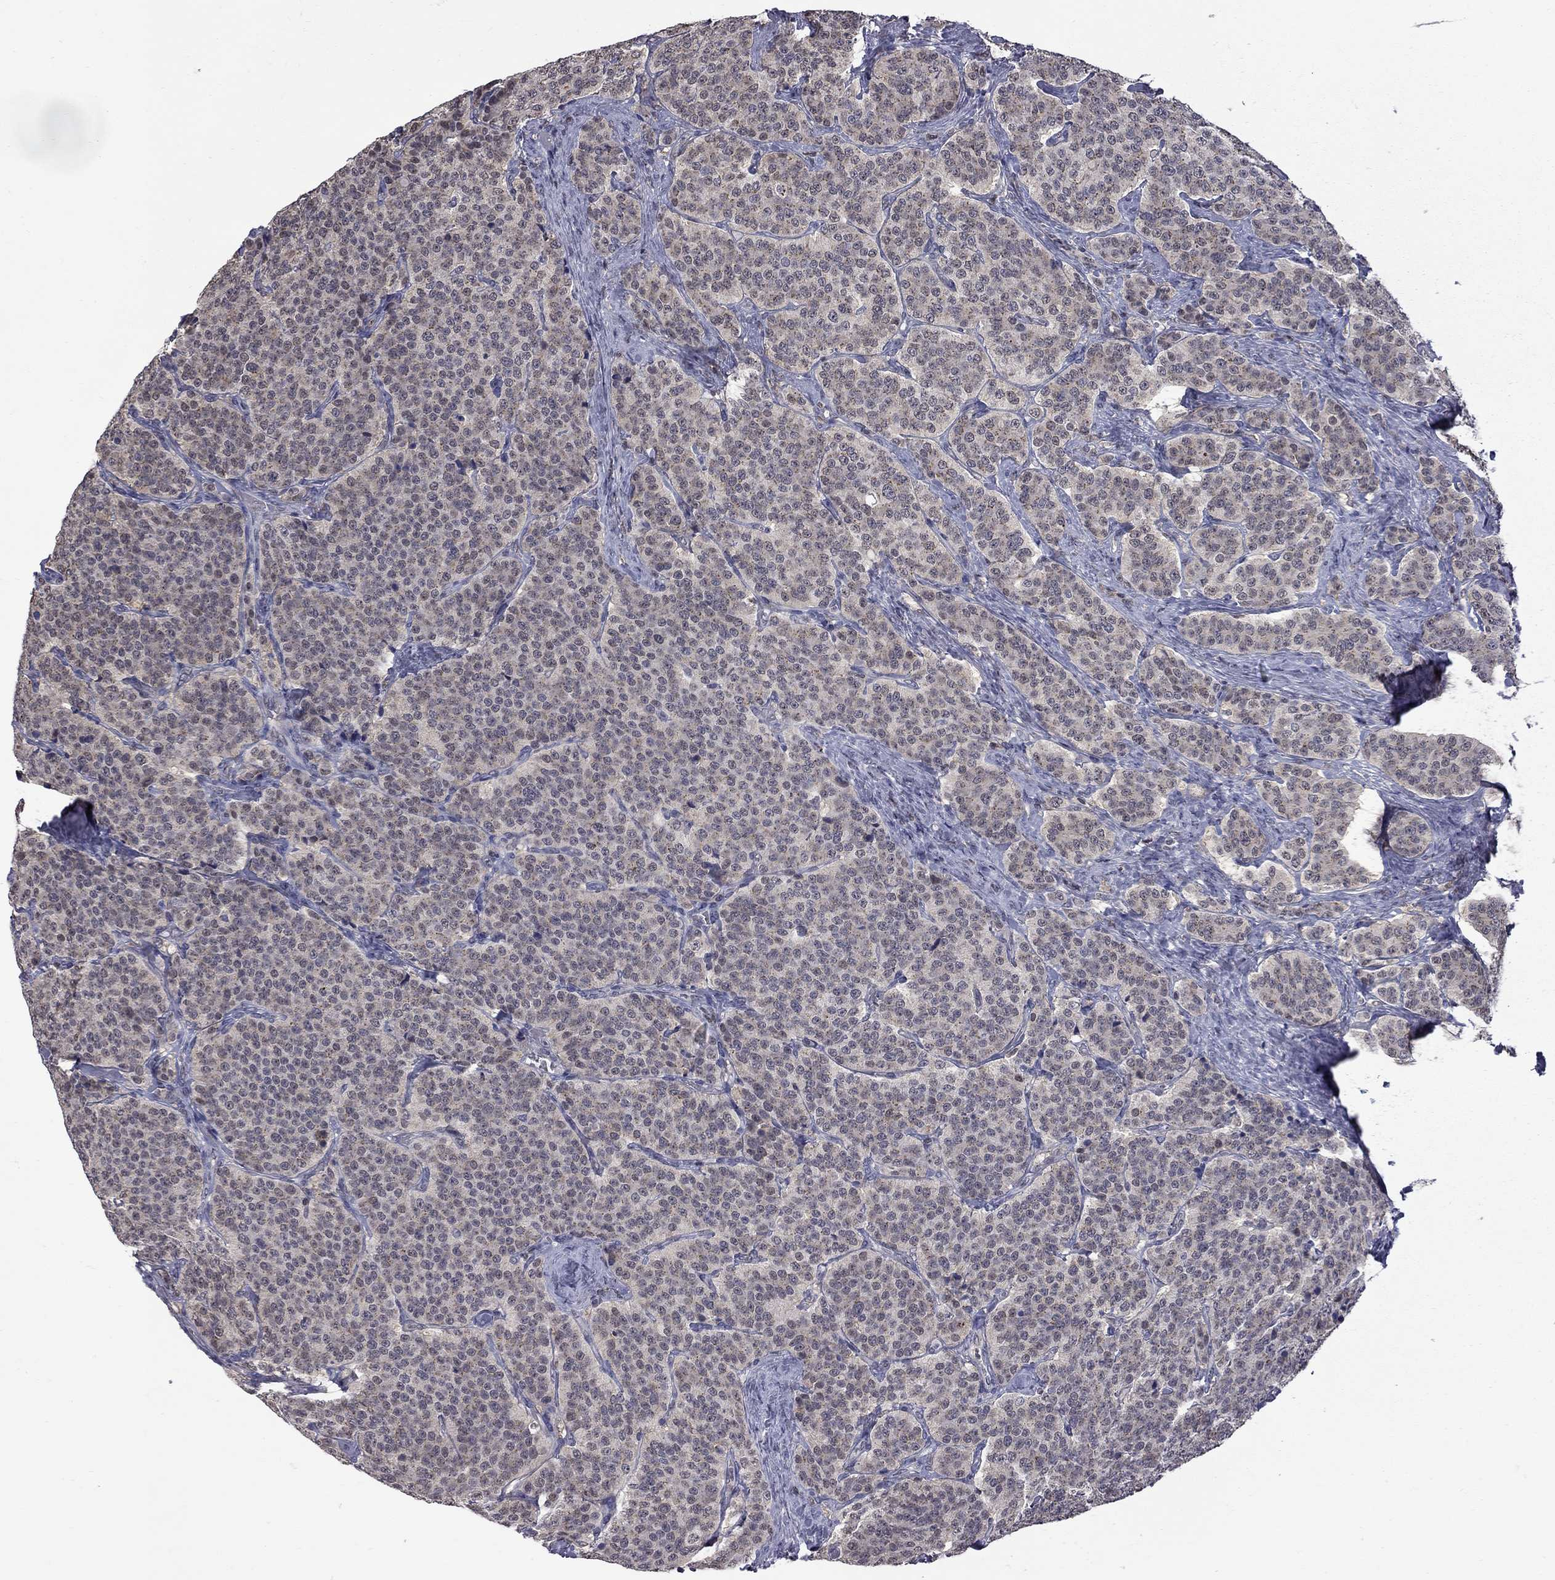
{"staining": {"intensity": "negative", "quantity": "none", "location": "none"}, "tissue": "carcinoid", "cell_type": "Tumor cells", "image_type": "cancer", "snomed": [{"axis": "morphology", "description": "Carcinoid, malignant, NOS"}, {"axis": "topography", "description": "Small intestine"}], "caption": "An image of carcinoid (malignant) stained for a protein displays no brown staining in tumor cells. (Immunohistochemistry (ihc), brightfield microscopy, high magnification).", "gene": "RFWD3", "patient": {"sex": "female", "age": 58}}